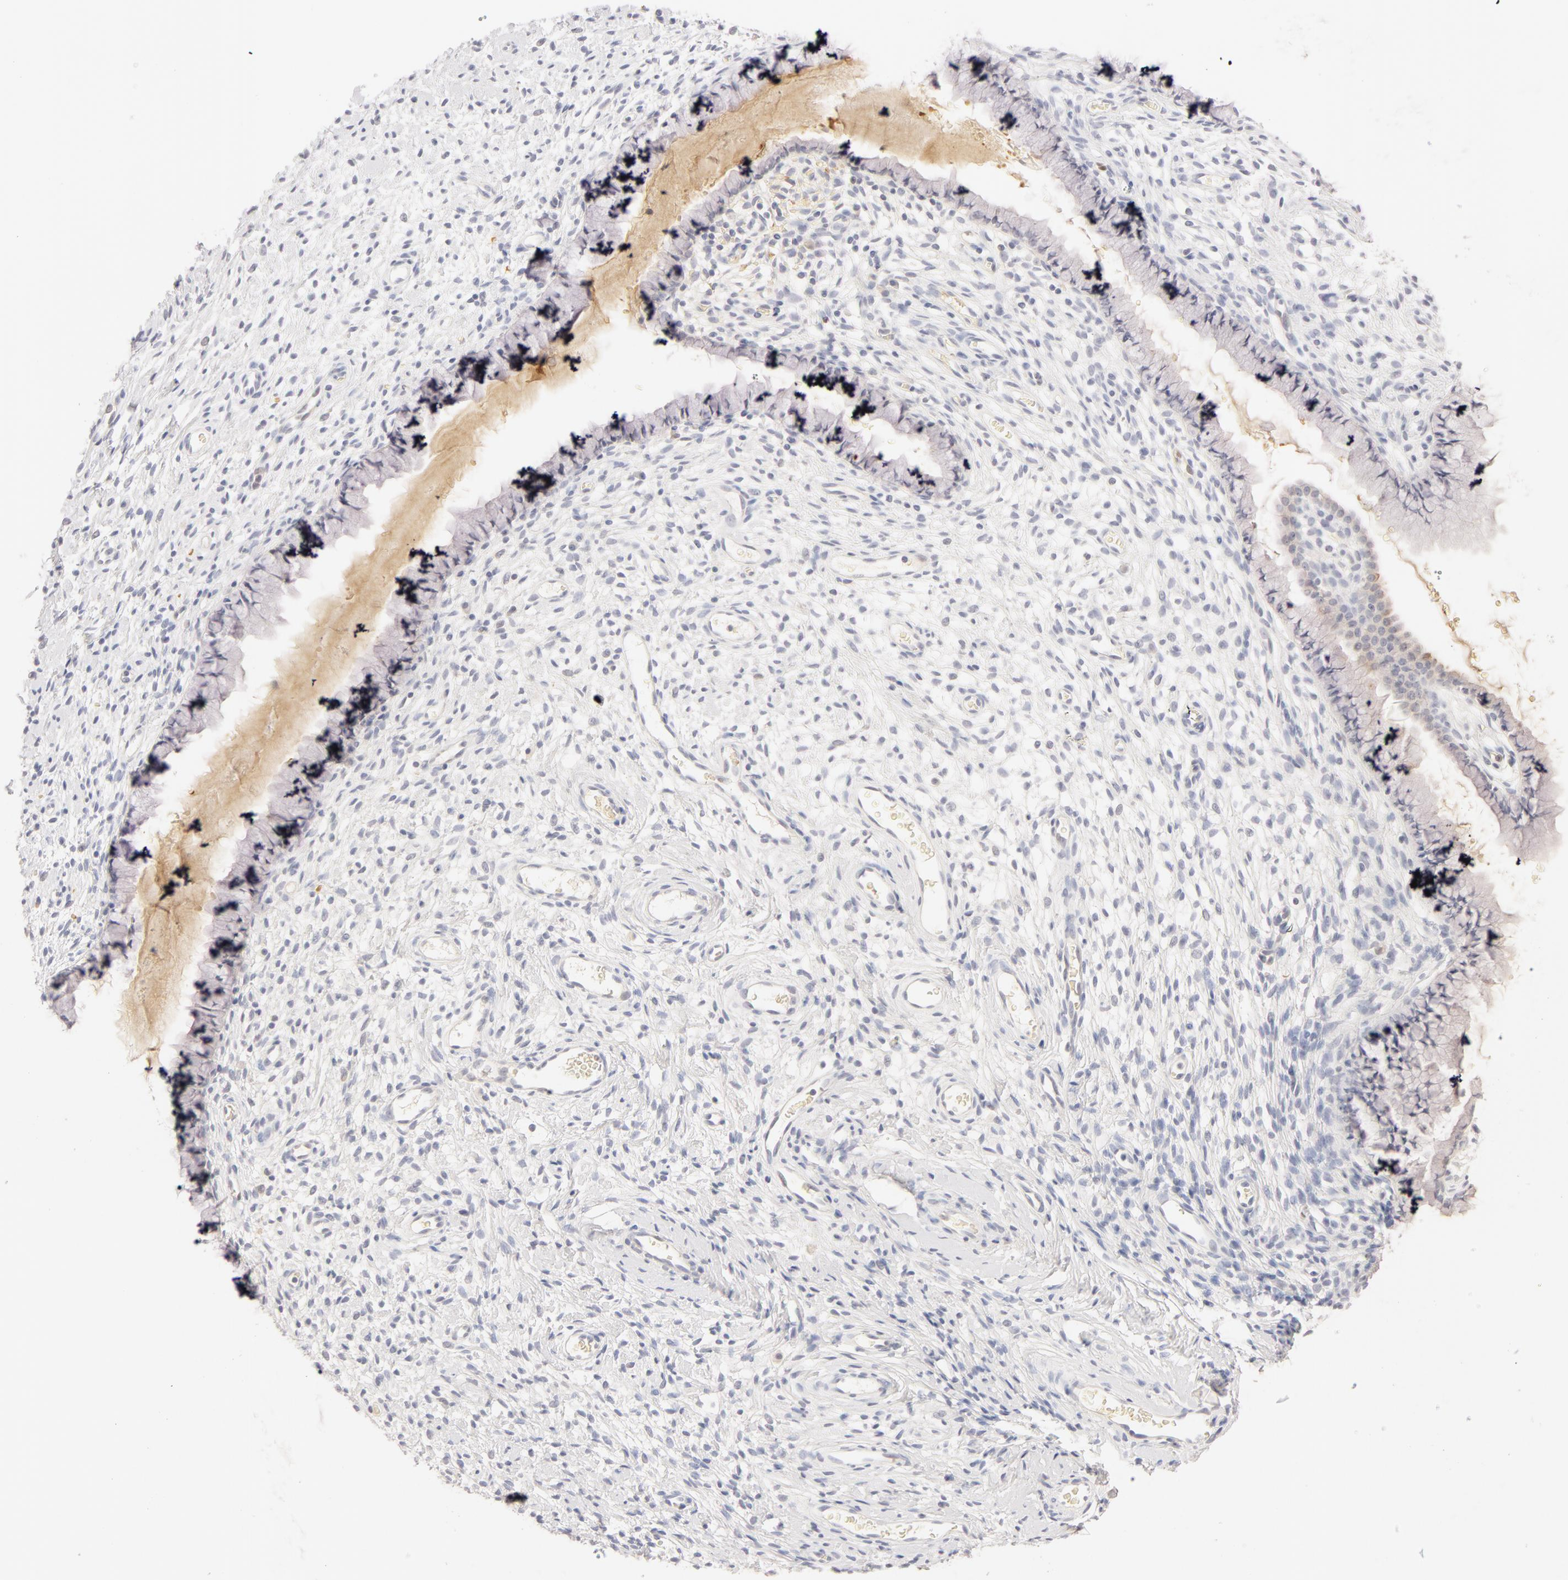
{"staining": {"intensity": "negative", "quantity": "none", "location": "none"}, "tissue": "cervix", "cell_type": "Glandular cells", "image_type": "normal", "snomed": [{"axis": "morphology", "description": "Normal tissue, NOS"}, {"axis": "topography", "description": "Cervix"}], "caption": "Photomicrograph shows no protein staining in glandular cells of unremarkable cervix. The staining is performed using DAB (3,3'-diaminobenzidine) brown chromogen with nuclei counter-stained in using hematoxylin.", "gene": "CA2", "patient": {"sex": "female", "age": 70}}